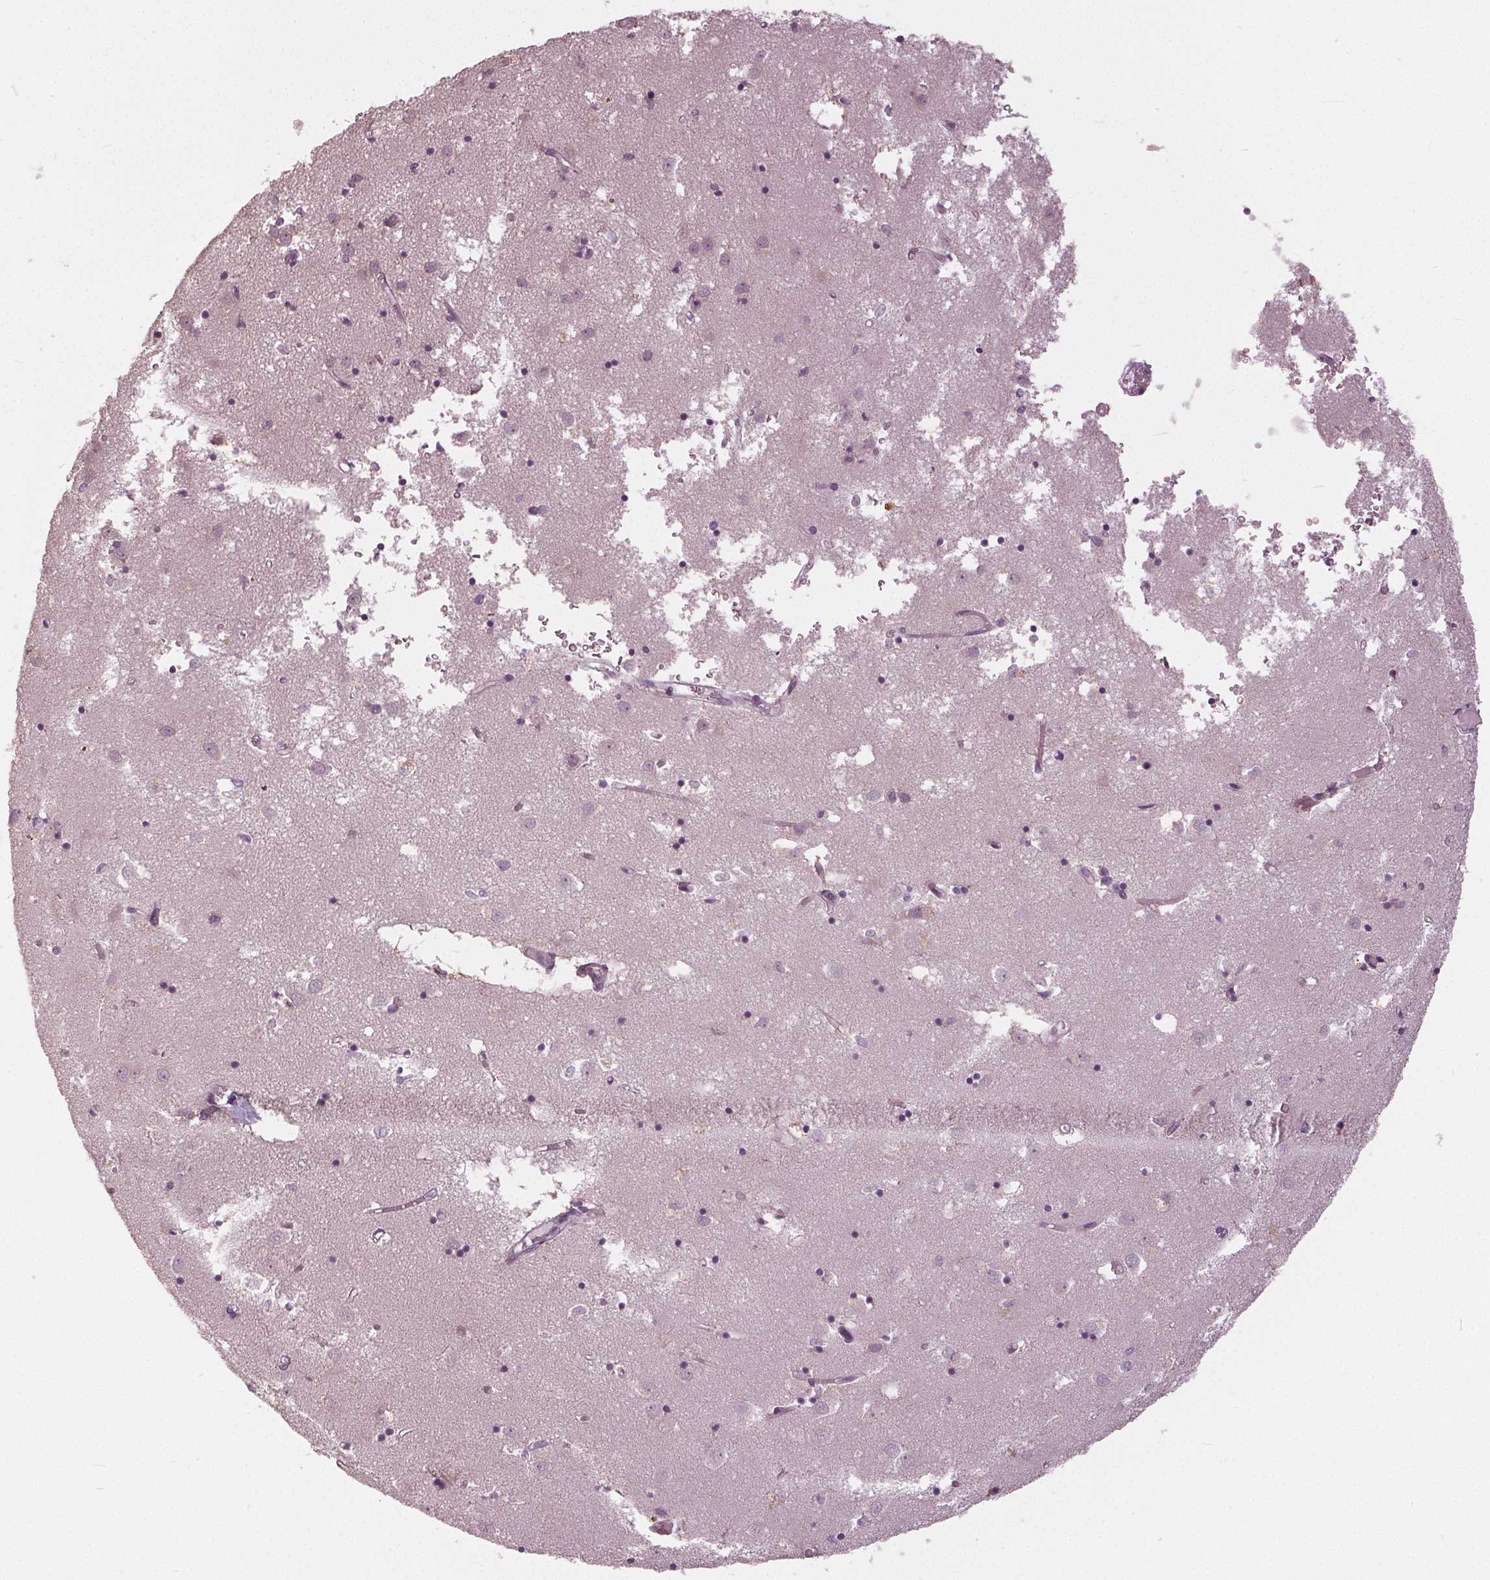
{"staining": {"intensity": "negative", "quantity": "none", "location": "none"}, "tissue": "caudate", "cell_type": "Glial cells", "image_type": "normal", "snomed": [{"axis": "morphology", "description": "Normal tissue, NOS"}, {"axis": "topography", "description": "Lateral ventricle wall"}], "caption": "The image shows no significant positivity in glial cells of caudate.", "gene": "KLK13", "patient": {"sex": "male", "age": 70}}